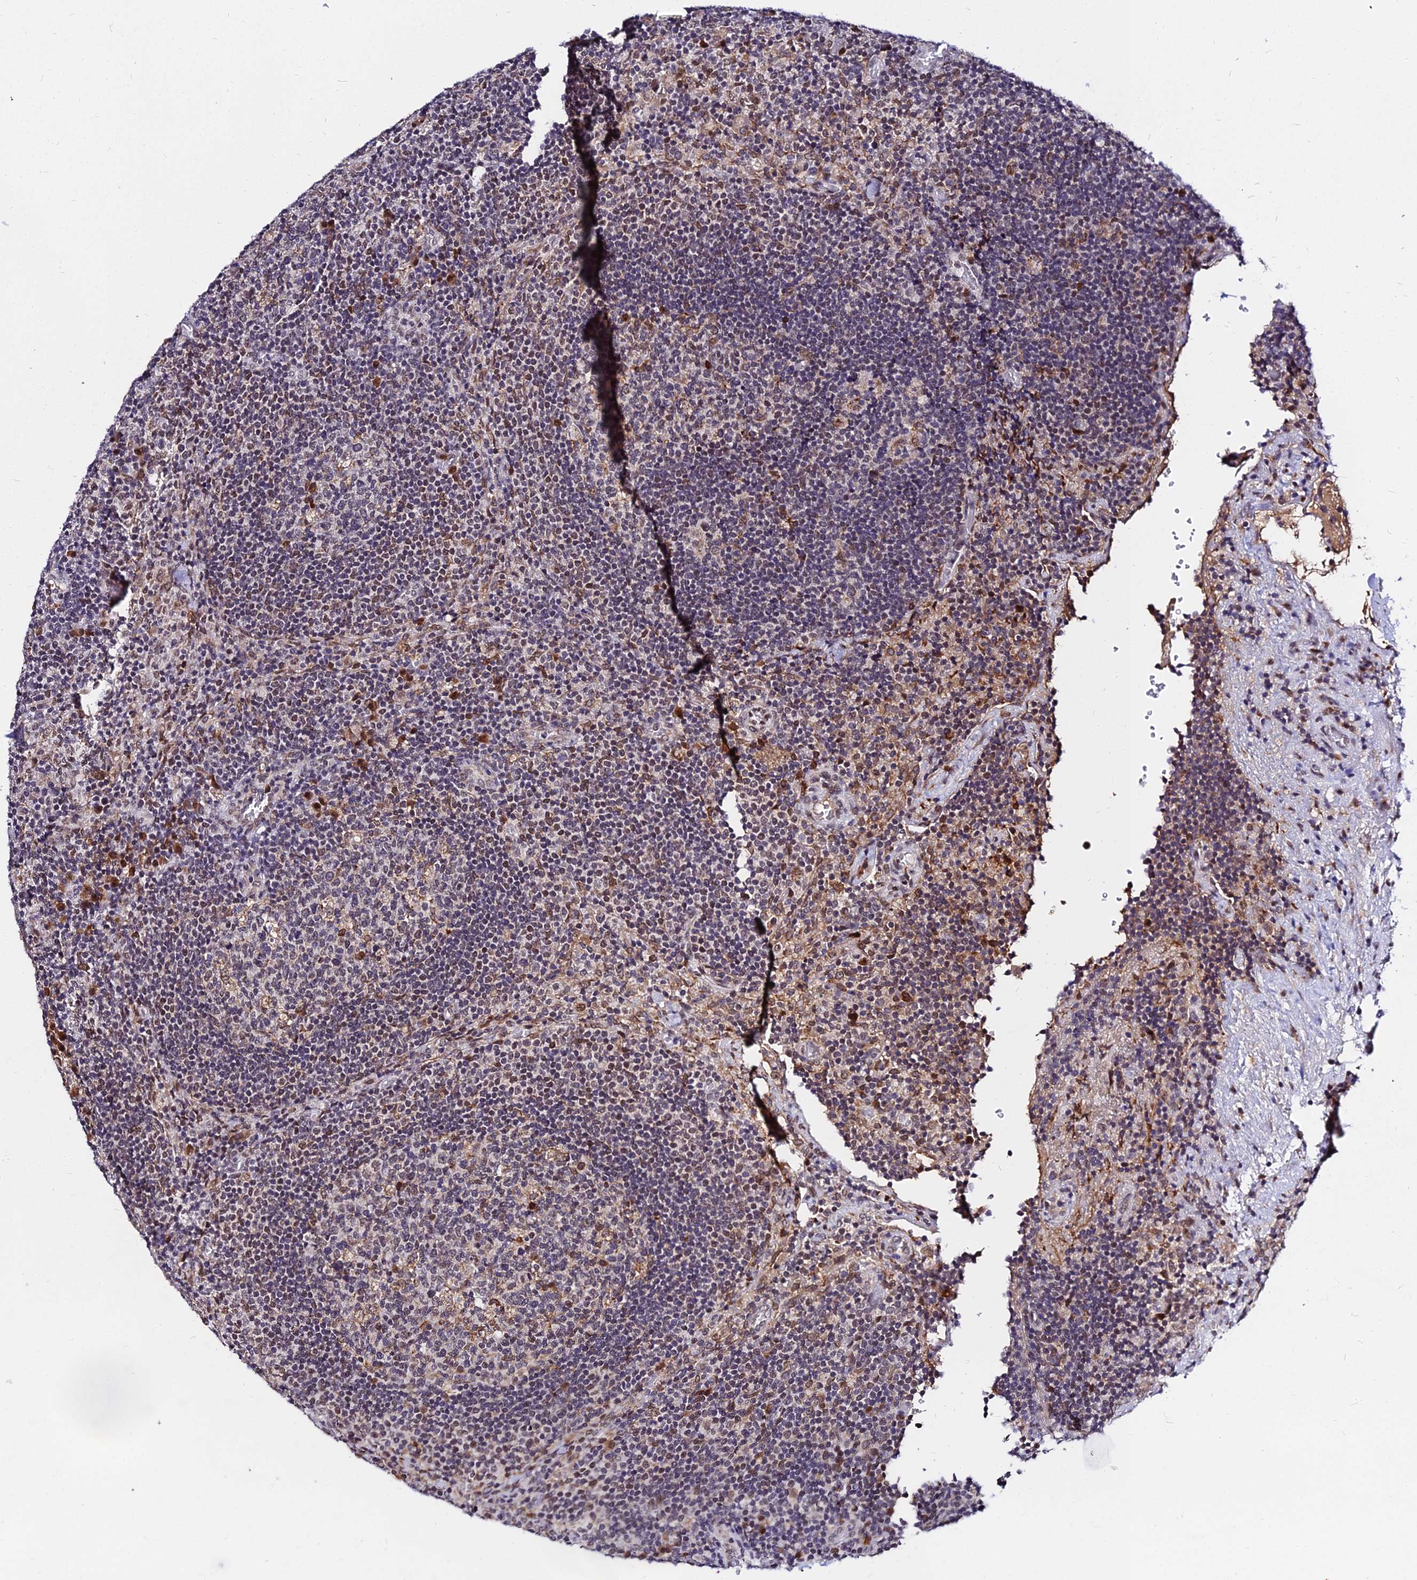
{"staining": {"intensity": "weak", "quantity": "25%-75%", "location": "cytoplasmic/membranous,nuclear"}, "tissue": "lymph node", "cell_type": "Germinal center cells", "image_type": "normal", "snomed": [{"axis": "morphology", "description": "Normal tissue, NOS"}, {"axis": "topography", "description": "Lymph node"}], "caption": "Immunohistochemical staining of benign lymph node shows 25%-75% levels of weak cytoplasmic/membranous,nuclear protein staining in approximately 25%-75% of germinal center cells.", "gene": "RNF121", "patient": {"sex": "male", "age": 58}}